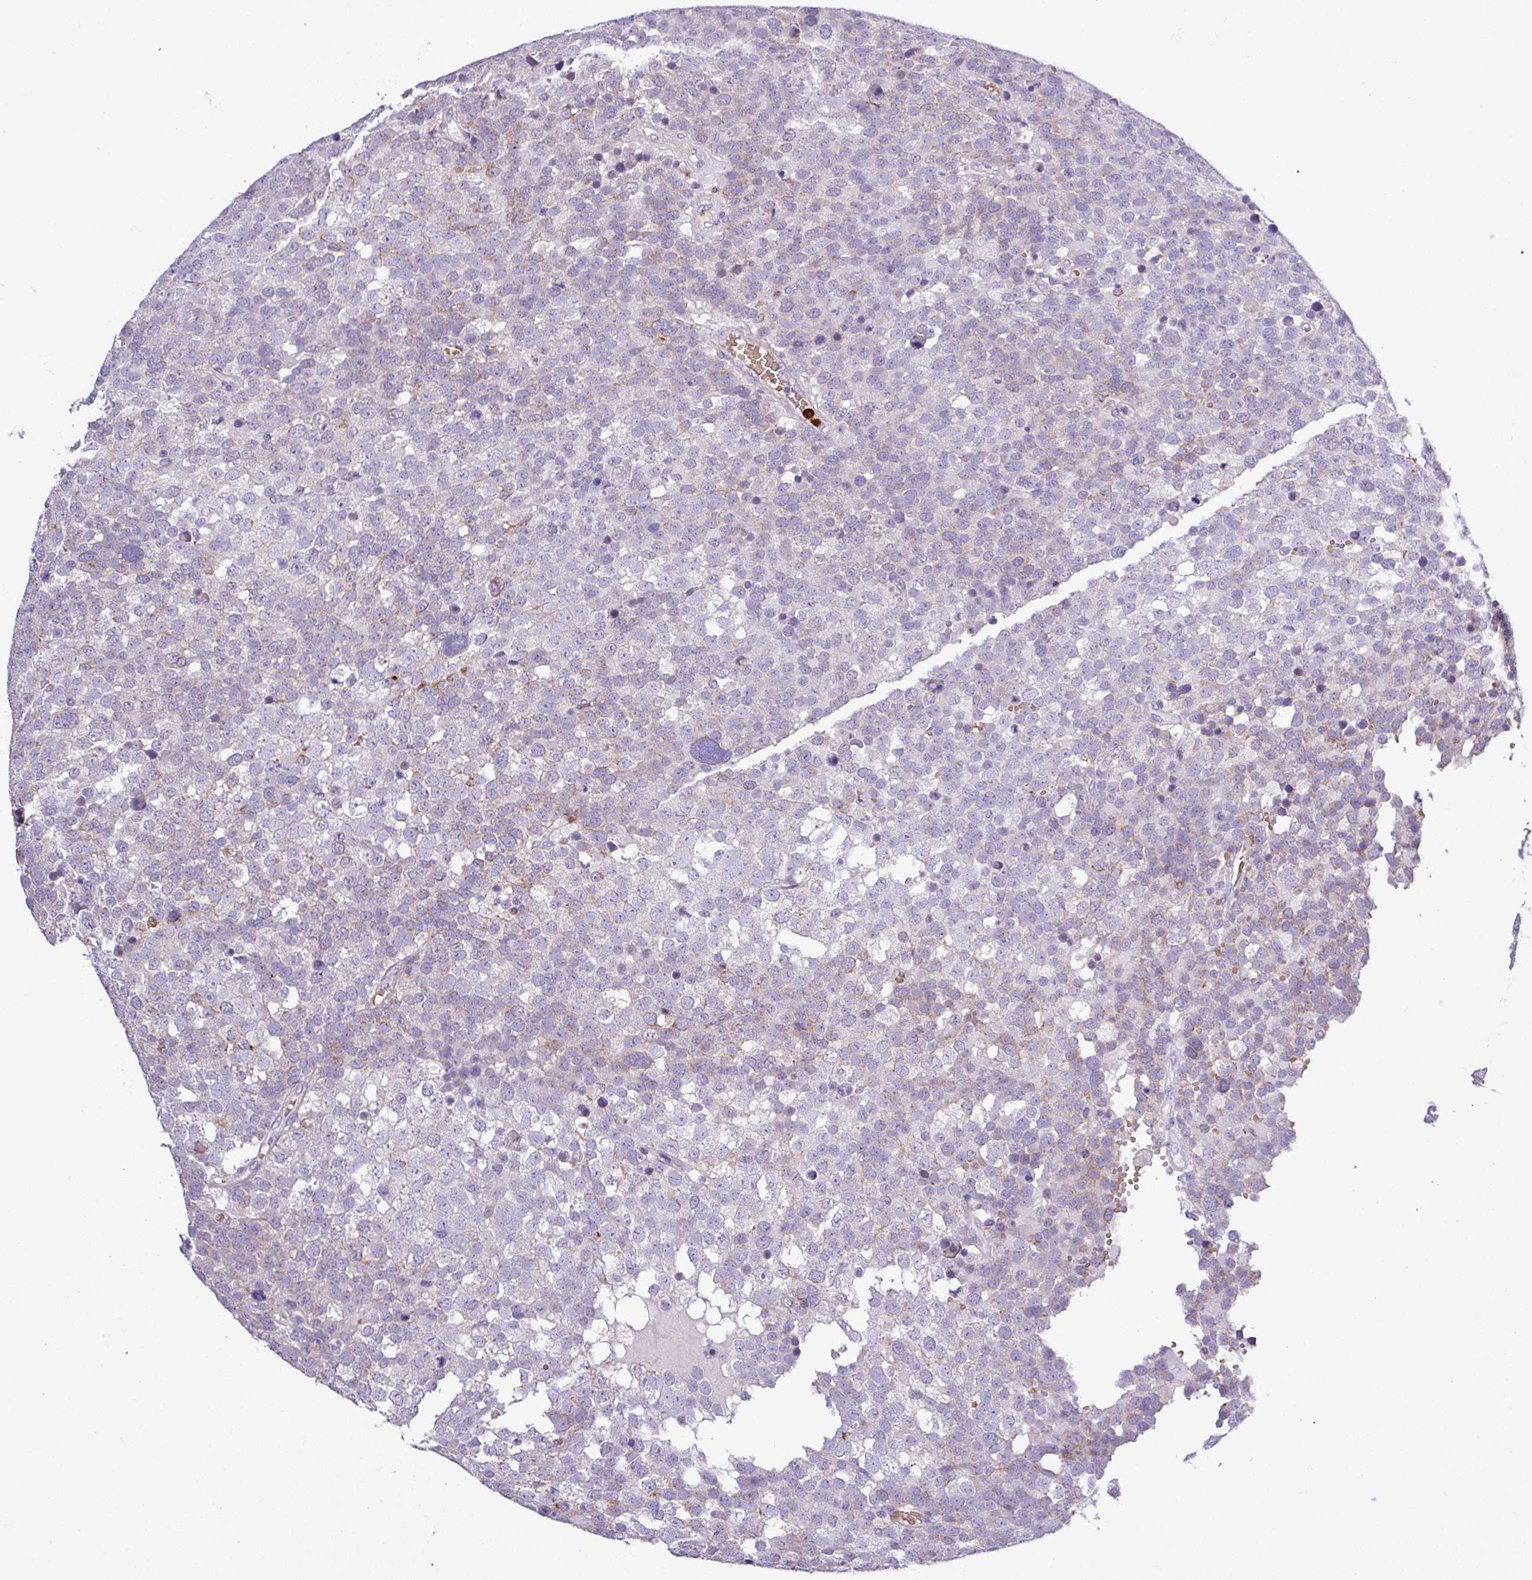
{"staining": {"intensity": "negative", "quantity": "none", "location": "none"}, "tissue": "testis cancer", "cell_type": "Tumor cells", "image_type": "cancer", "snomed": [{"axis": "morphology", "description": "Seminoma, NOS"}, {"axis": "topography", "description": "Testis"}], "caption": "The image demonstrates no staining of tumor cells in testis cancer. (DAB immunohistochemistry (IHC) with hematoxylin counter stain).", "gene": "MGAT4B", "patient": {"sex": "male", "age": 71}}